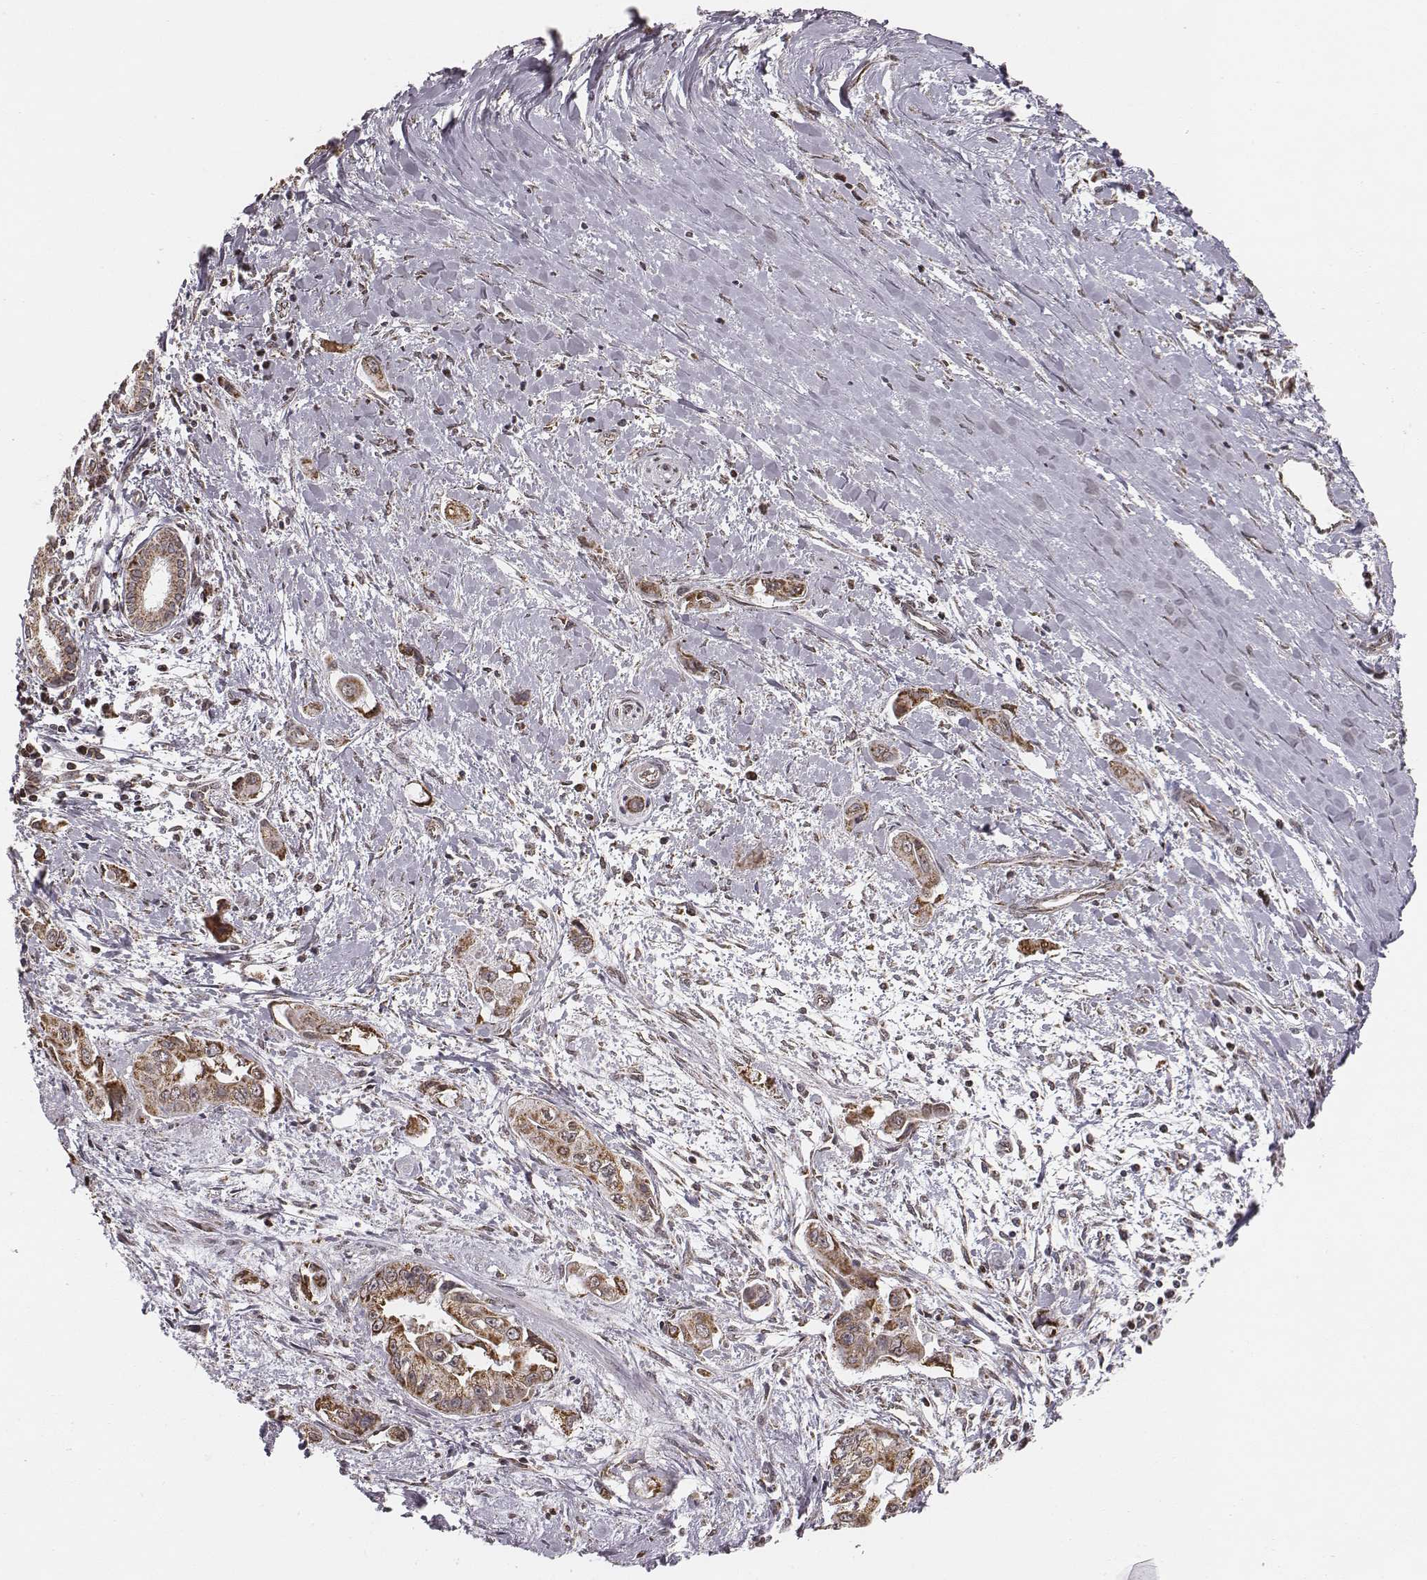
{"staining": {"intensity": "moderate", "quantity": ">75%", "location": "cytoplasmic/membranous"}, "tissue": "pancreatic cancer", "cell_type": "Tumor cells", "image_type": "cancer", "snomed": [{"axis": "morphology", "description": "Adenocarcinoma, NOS"}, {"axis": "topography", "description": "Pancreas"}], "caption": "A high-resolution image shows IHC staining of pancreatic cancer (adenocarcinoma), which demonstrates moderate cytoplasmic/membranous positivity in approximately >75% of tumor cells.", "gene": "ACOT2", "patient": {"sex": "male", "age": 60}}